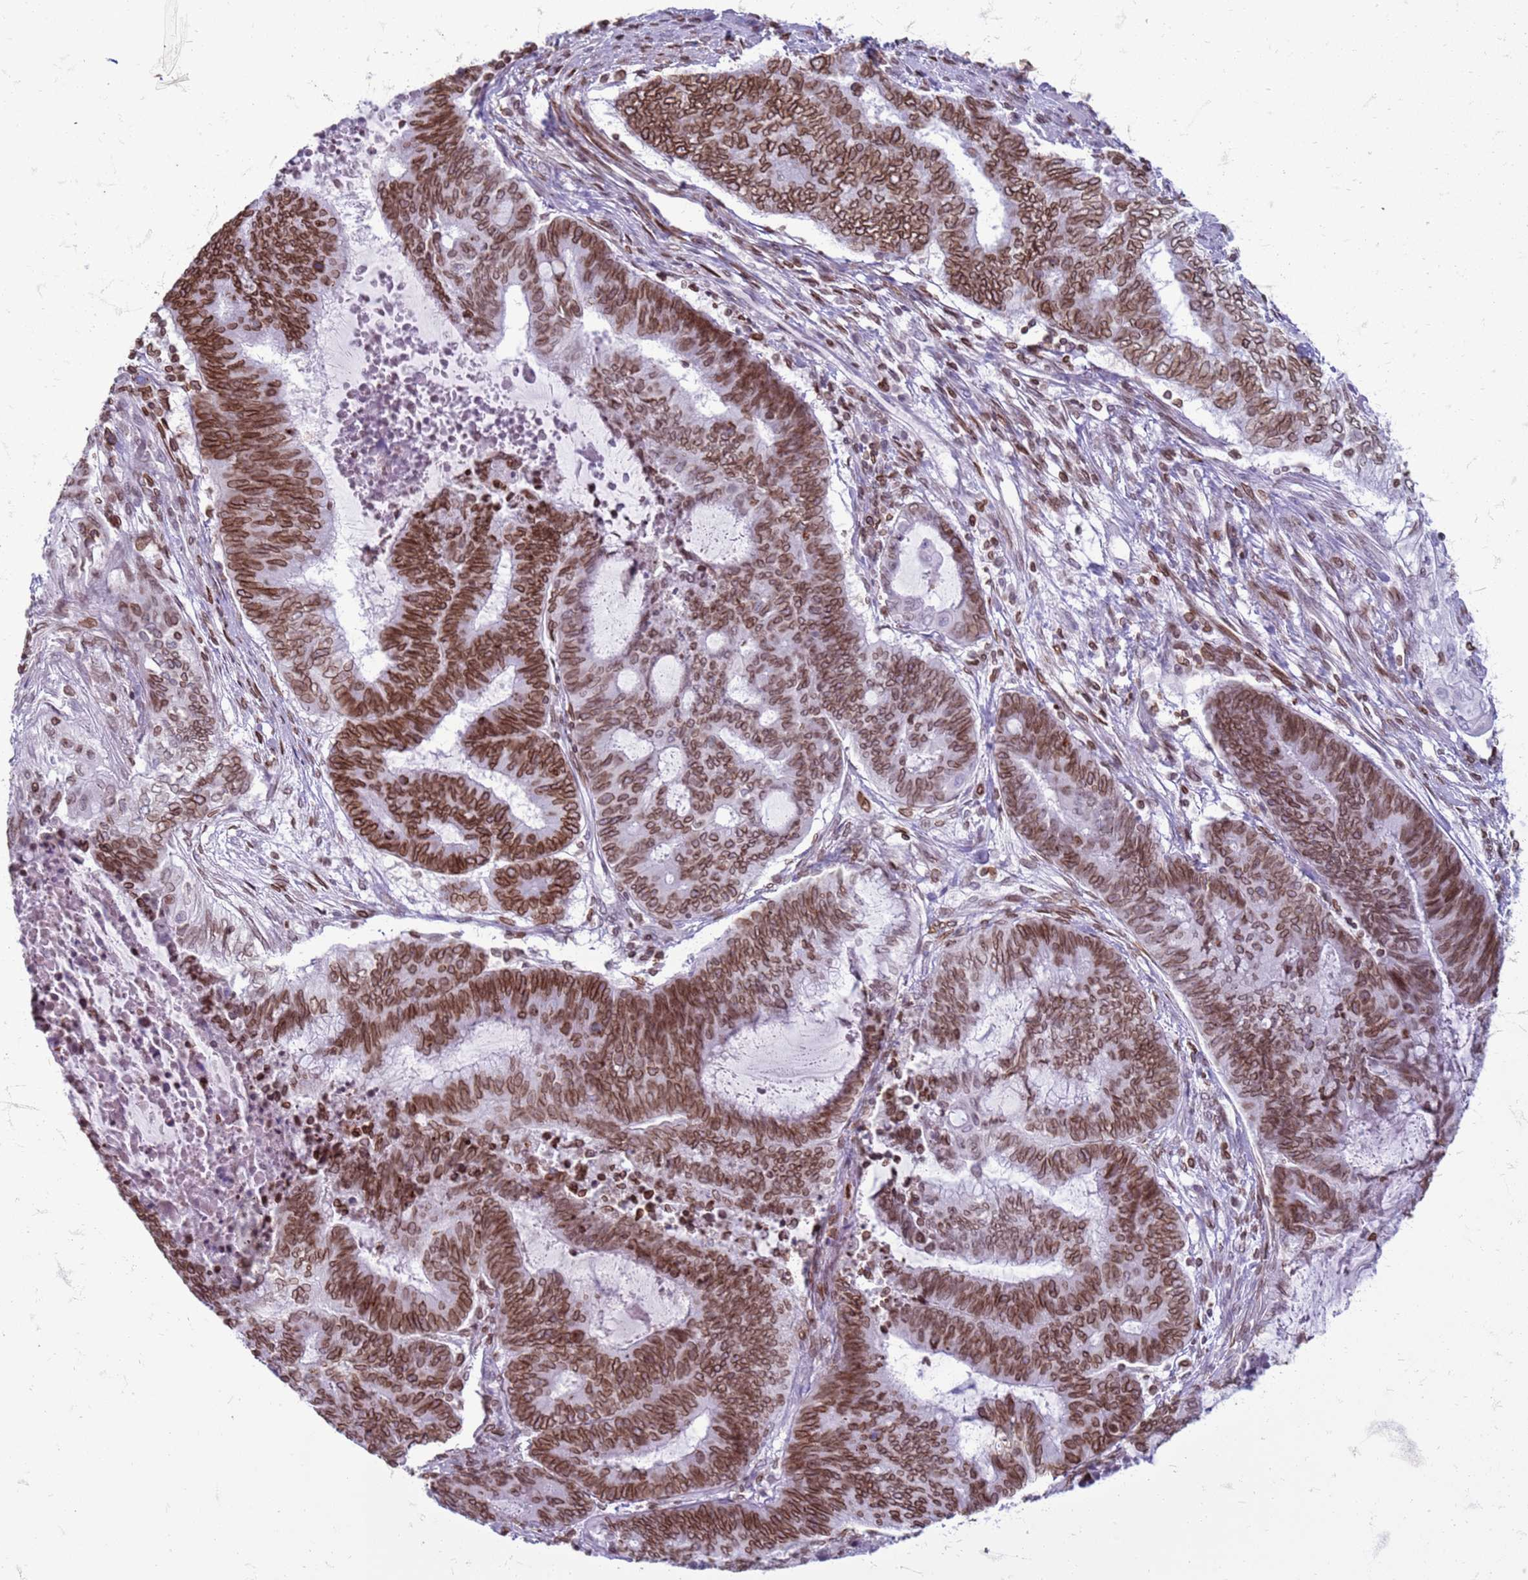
{"staining": {"intensity": "moderate", "quantity": ">75%", "location": "cytoplasmic/membranous,nuclear"}, "tissue": "endometrial cancer", "cell_type": "Tumor cells", "image_type": "cancer", "snomed": [{"axis": "morphology", "description": "Adenocarcinoma, NOS"}, {"axis": "topography", "description": "Uterus"}, {"axis": "topography", "description": "Endometrium"}], "caption": "The image displays a brown stain indicating the presence of a protein in the cytoplasmic/membranous and nuclear of tumor cells in endometrial adenocarcinoma.", "gene": "METTL25B", "patient": {"sex": "female", "age": 70}}